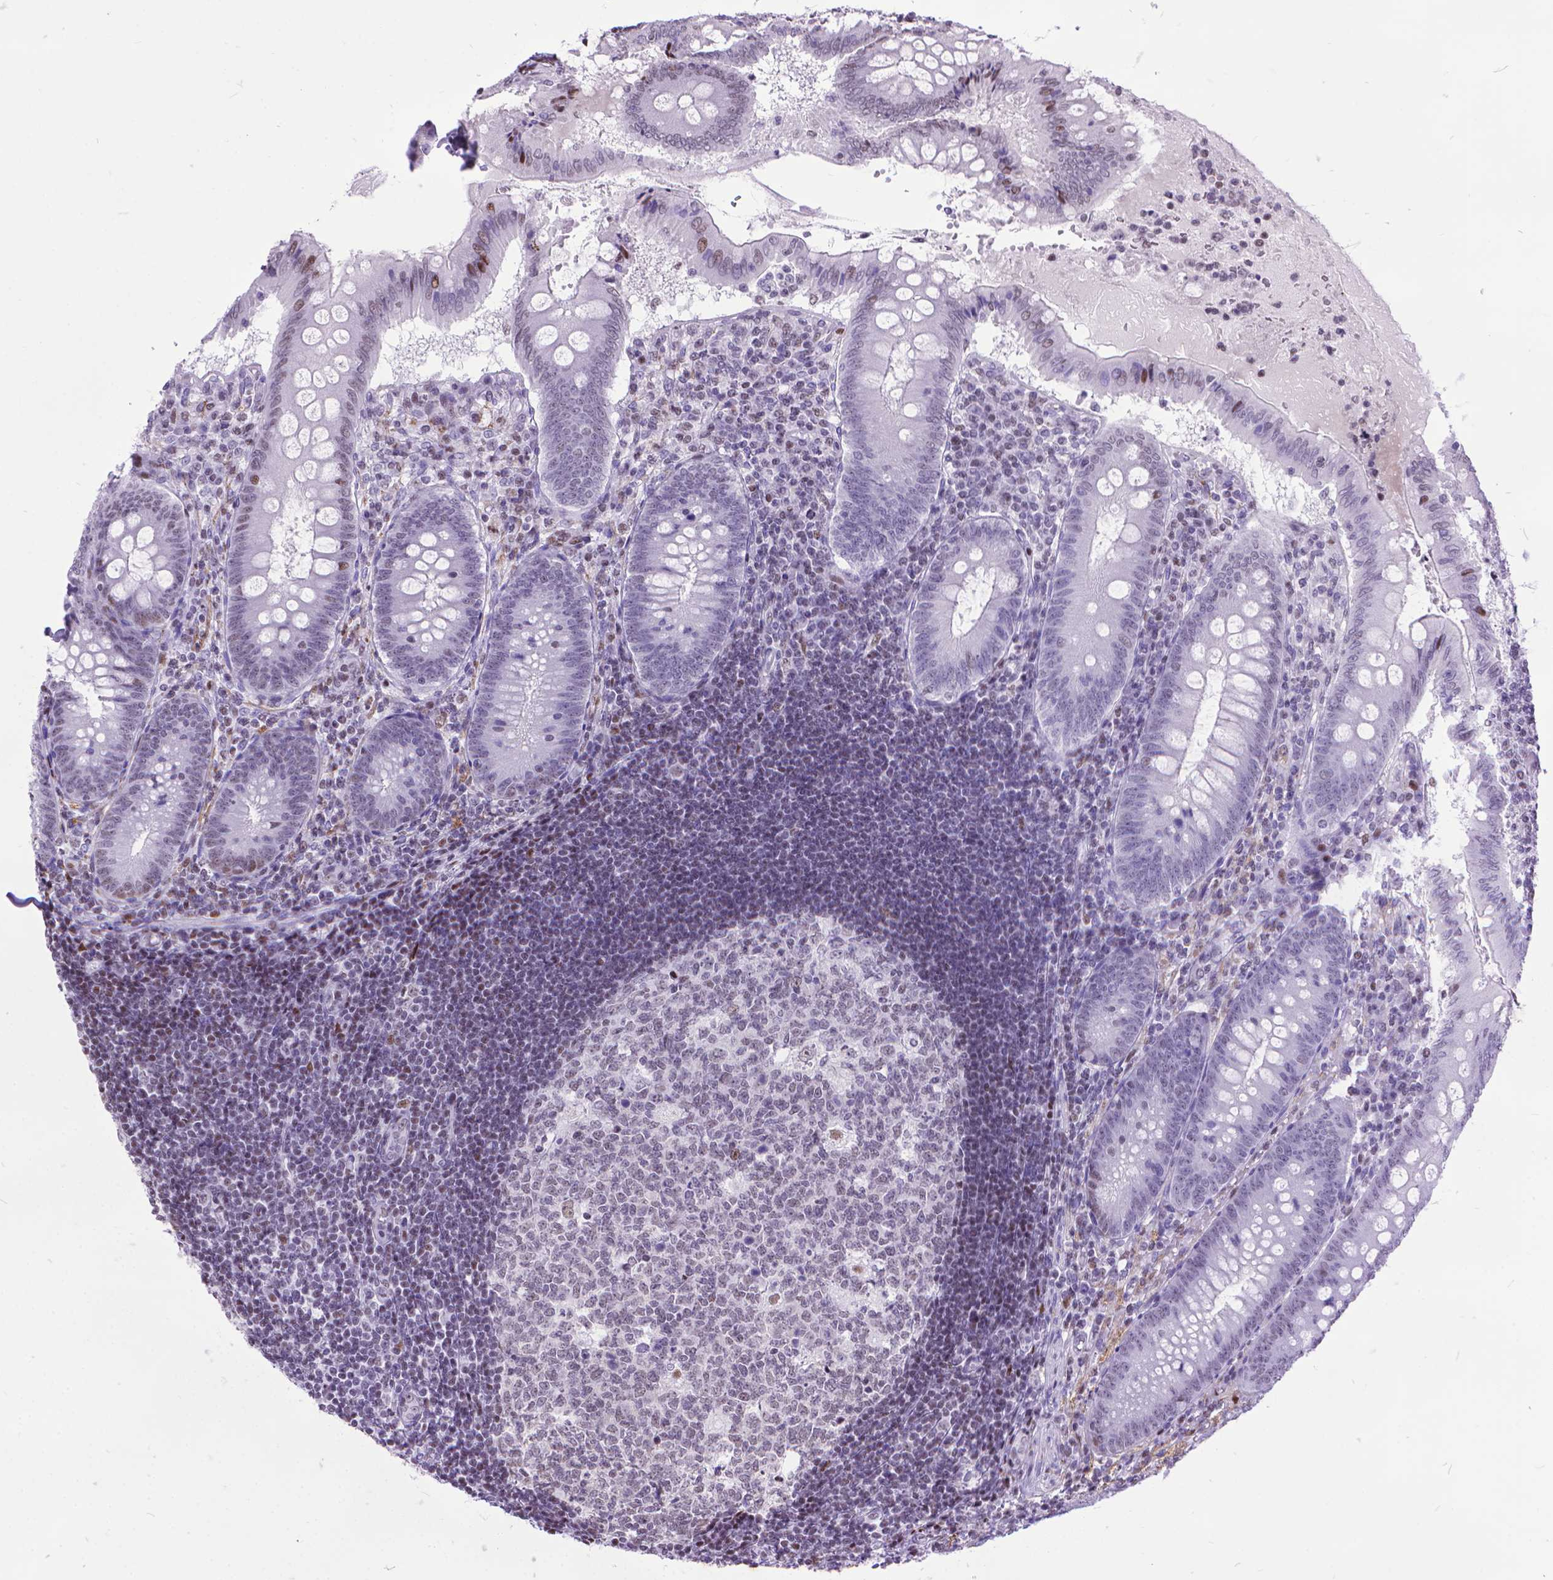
{"staining": {"intensity": "moderate", "quantity": "<25%", "location": "nuclear"}, "tissue": "appendix", "cell_type": "Glandular cells", "image_type": "normal", "snomed": [{"axis": "morphology", "description": "Normal tissue, NOS"}, {"axis": "morphology", "description": "Inflammation, NOS"}, {"axis": "topography", "description": "Appendix"}], "caption": "Benign appendix reveals moderate nuclear positivity in approximately <25% of glandular cells.", "gene": "POLE4", "patient": {"sex": "male", "age": 16}}